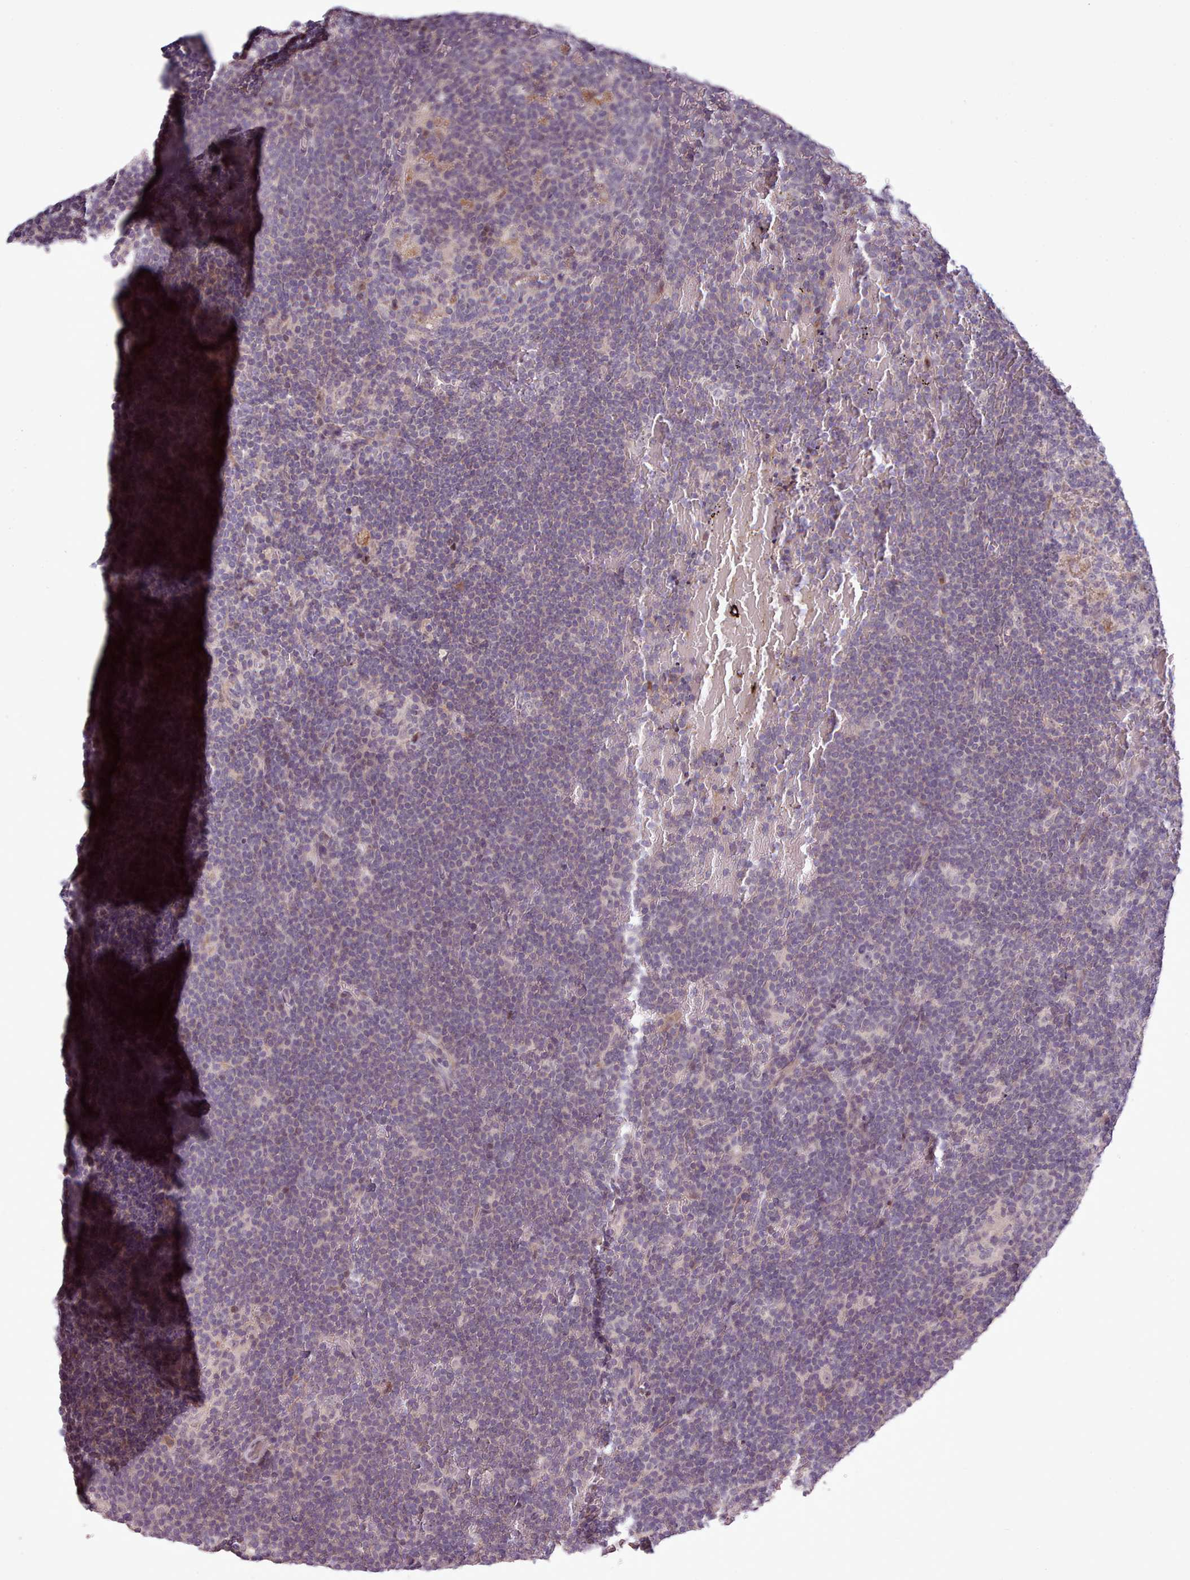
{"staining": {"intensity": "negative", "quantity": "none", "location": "none"}, "tissue": "lymphoma", "cell_type": "Tumor cells", "image_type": "cancer", "snomed": [{"axis": "morphology", "description": "Hodgkin's disease, NOS"}, {"axis": "topography", "description": "Lymph node"}], "caption": "Tumor cells show no significant protein staining in Hodgkin's disease.", "gene": "LEFTY2", "patient": {"sex": "female", "age": 57}}